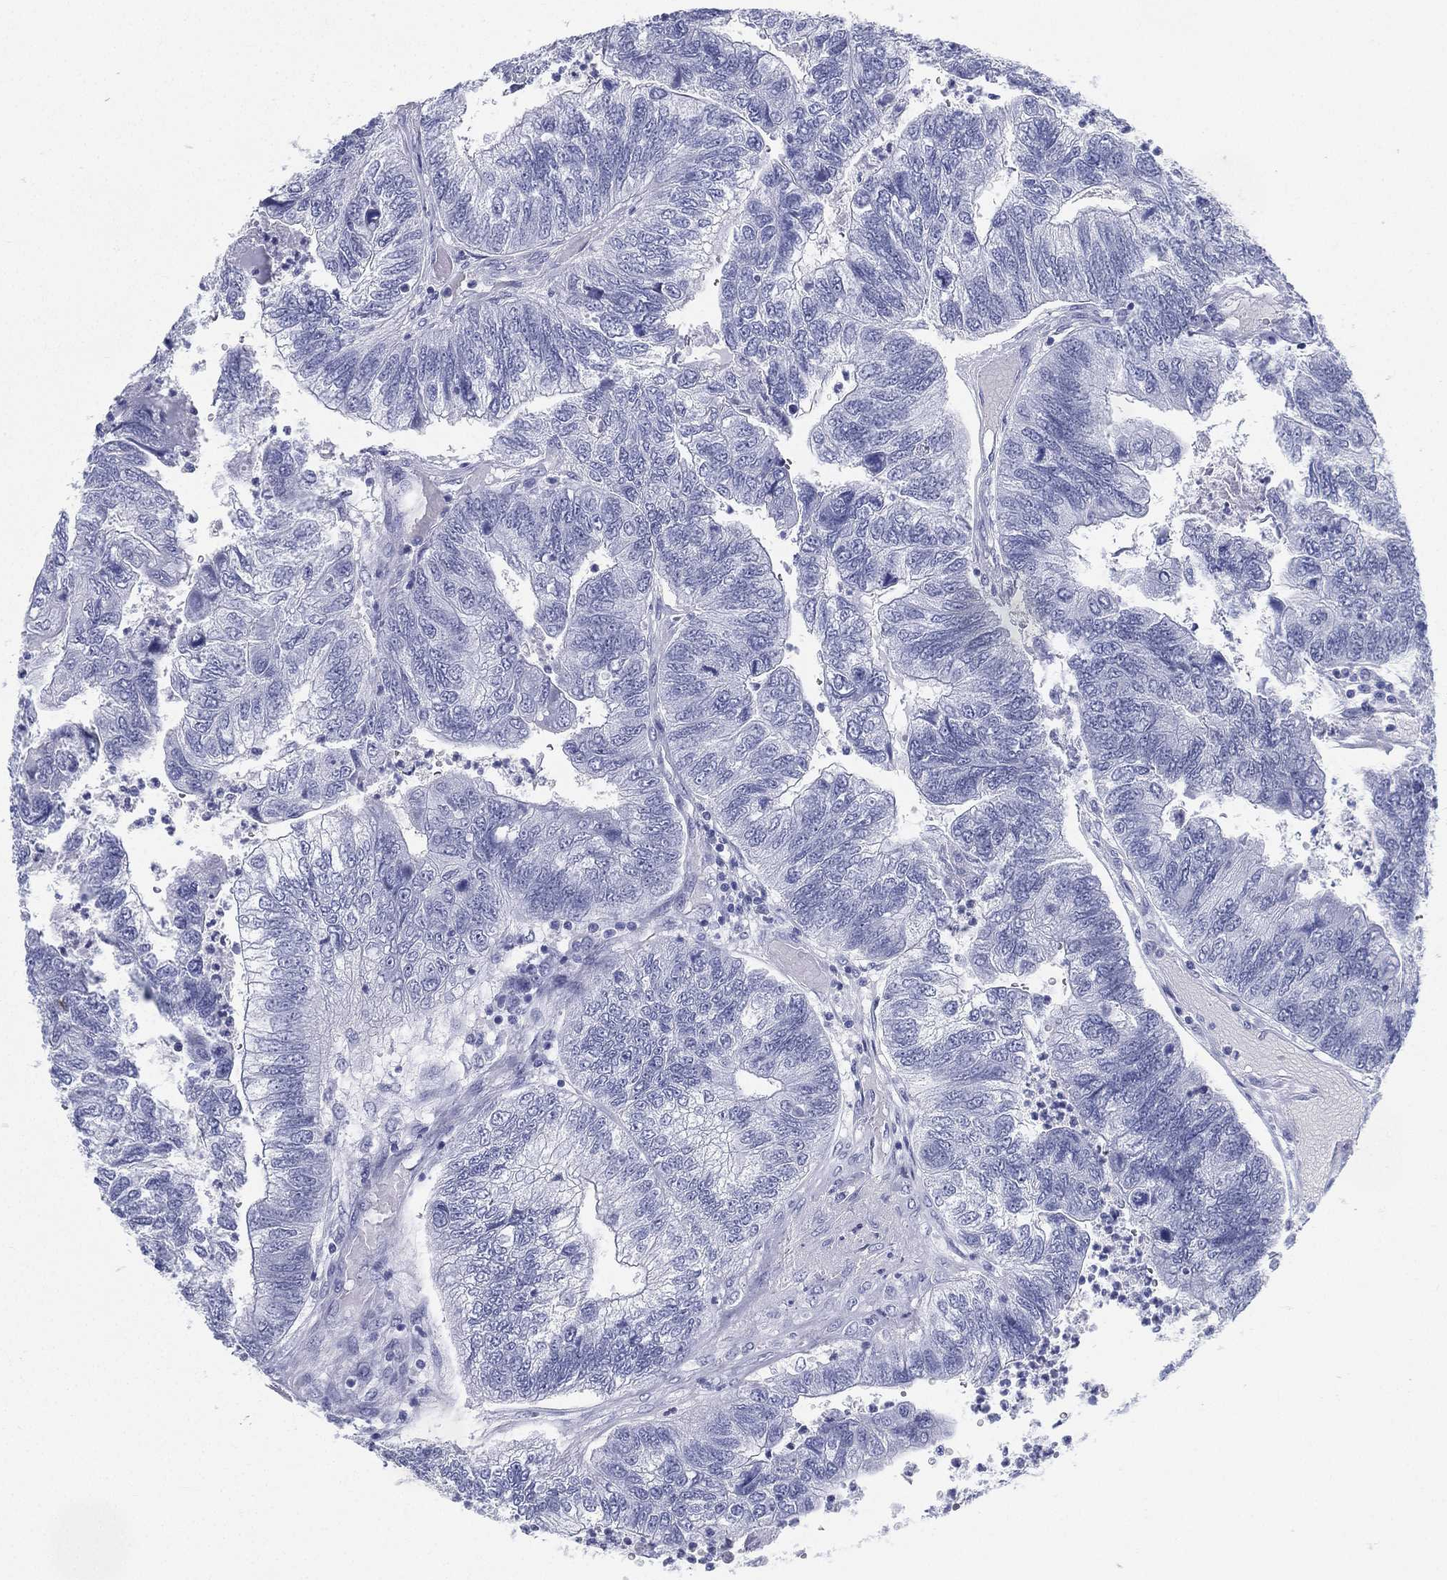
{"staining": {"intensity": "negative", "quantity": "none", "location": "none"}, "tissue": "colorectal cancer", "cell_type": "Tumor cells", "image_type": "cancer", "snomed": [{"axis": "morphology", "description": "Adenocarcinoma, NOS"}, {"axis": "topography", "description": "Colon"}], "caption": "DAB (3,3'-diaminobenzidine) immunohistochemical staining of adenocarcinoma (colorectal) demonstrates no significant positivity in tumor cells. (DAB (3,3'-diaminobenzidine) IHC visualized using brightfield microscopy, high magnification).", "gene": "ATP1B2", "patient": {"sex": "female", "age": 67}}